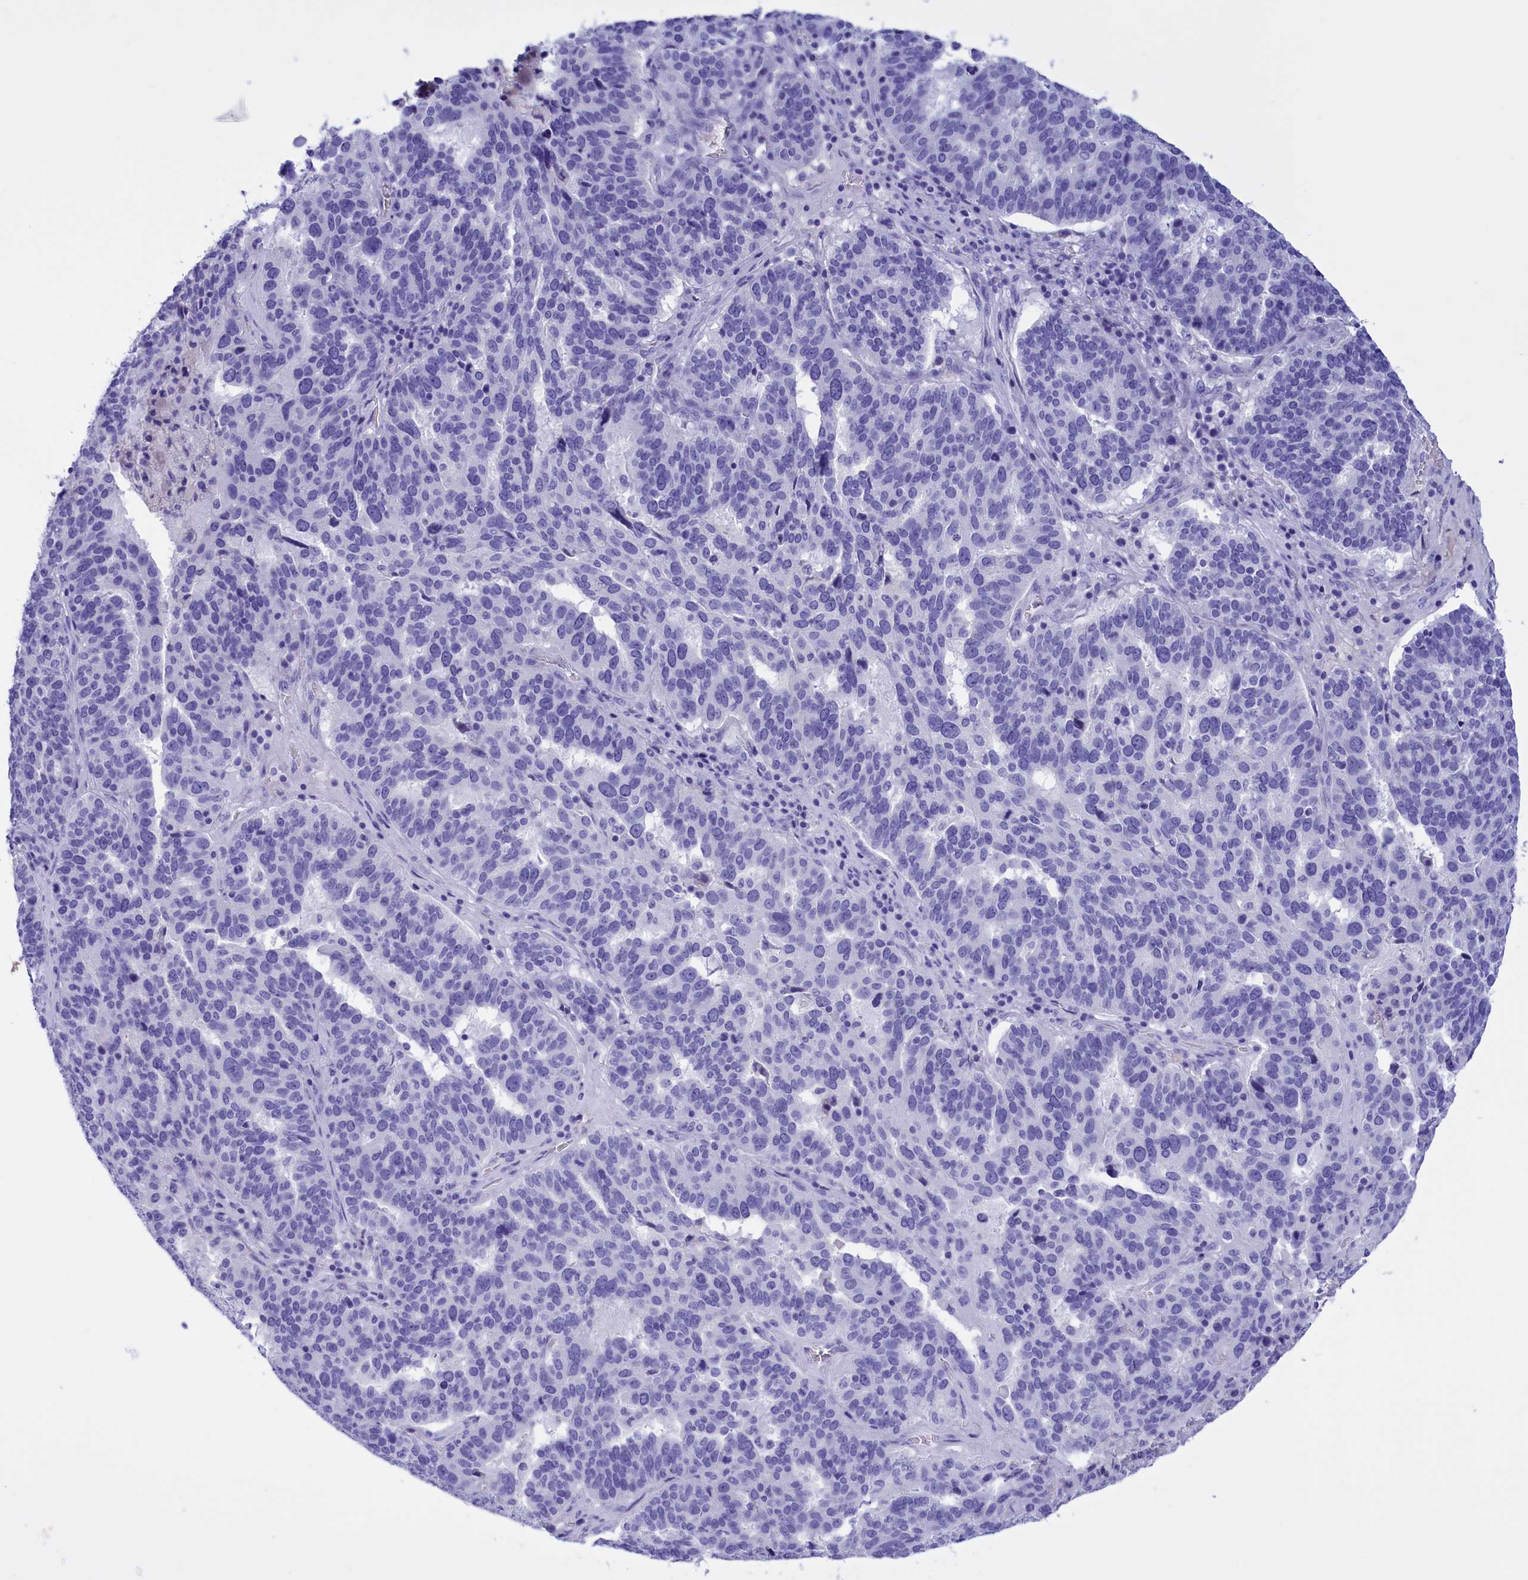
{"staining": {"intensity": "negative", "quantity": "none", "location": "none"}, "tissue": "ovarian cancer", "cell_type": "Tumor cells", "image_type": "cancer", "snomed": [{"axis": "morphology", "description": "Cystadenocarcinoma, serous, NOS"}, {"axis": "topography", "description": "Ovary"}], "caption": "Immunohistochemical staining of human serous cystadenocarcinoma (ovarian) displays no significant staining in tumor cells.", "gene": "PROK2", "patient": {"sex": "female", "age": 59}}